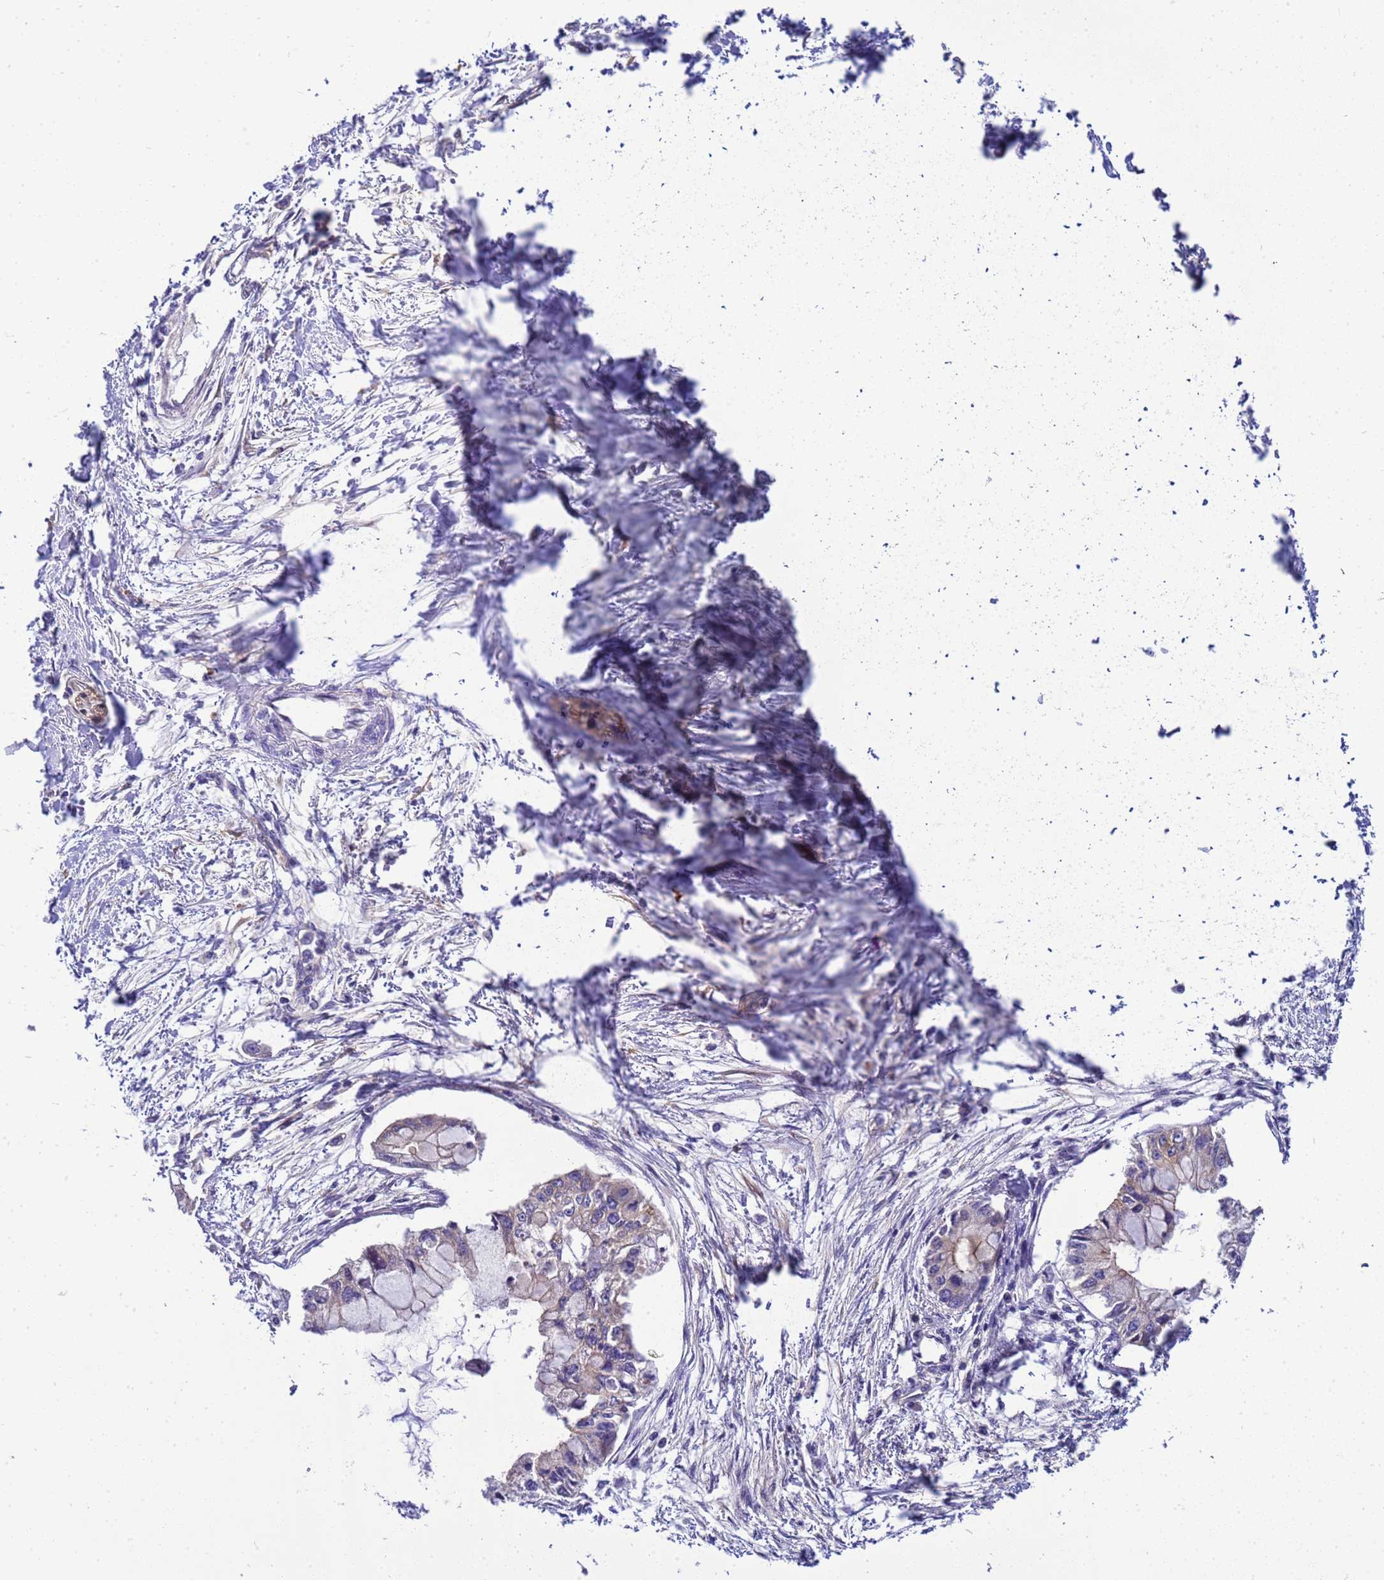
{"staining": {"intensity": "moderate", "quantity": "25%-75%", "location": "cytoplasmic/membranous"}, "tissue": "pancreatic cancer", "cell_type": "Tumor cells", "image_type": "cancer", "snomed": [{"axis": "morphology", "description": "Adenocarcinoma, NOS"}, {"axis": "topography", "description": "Pancreas"}], "caption": "Pancreatic cancer stained for a protein shows moderate cytoplasmic/membranous positivity in tumor cells.", "gene": "SMCO3", "patient": {"sex": "male", "age": 48}}